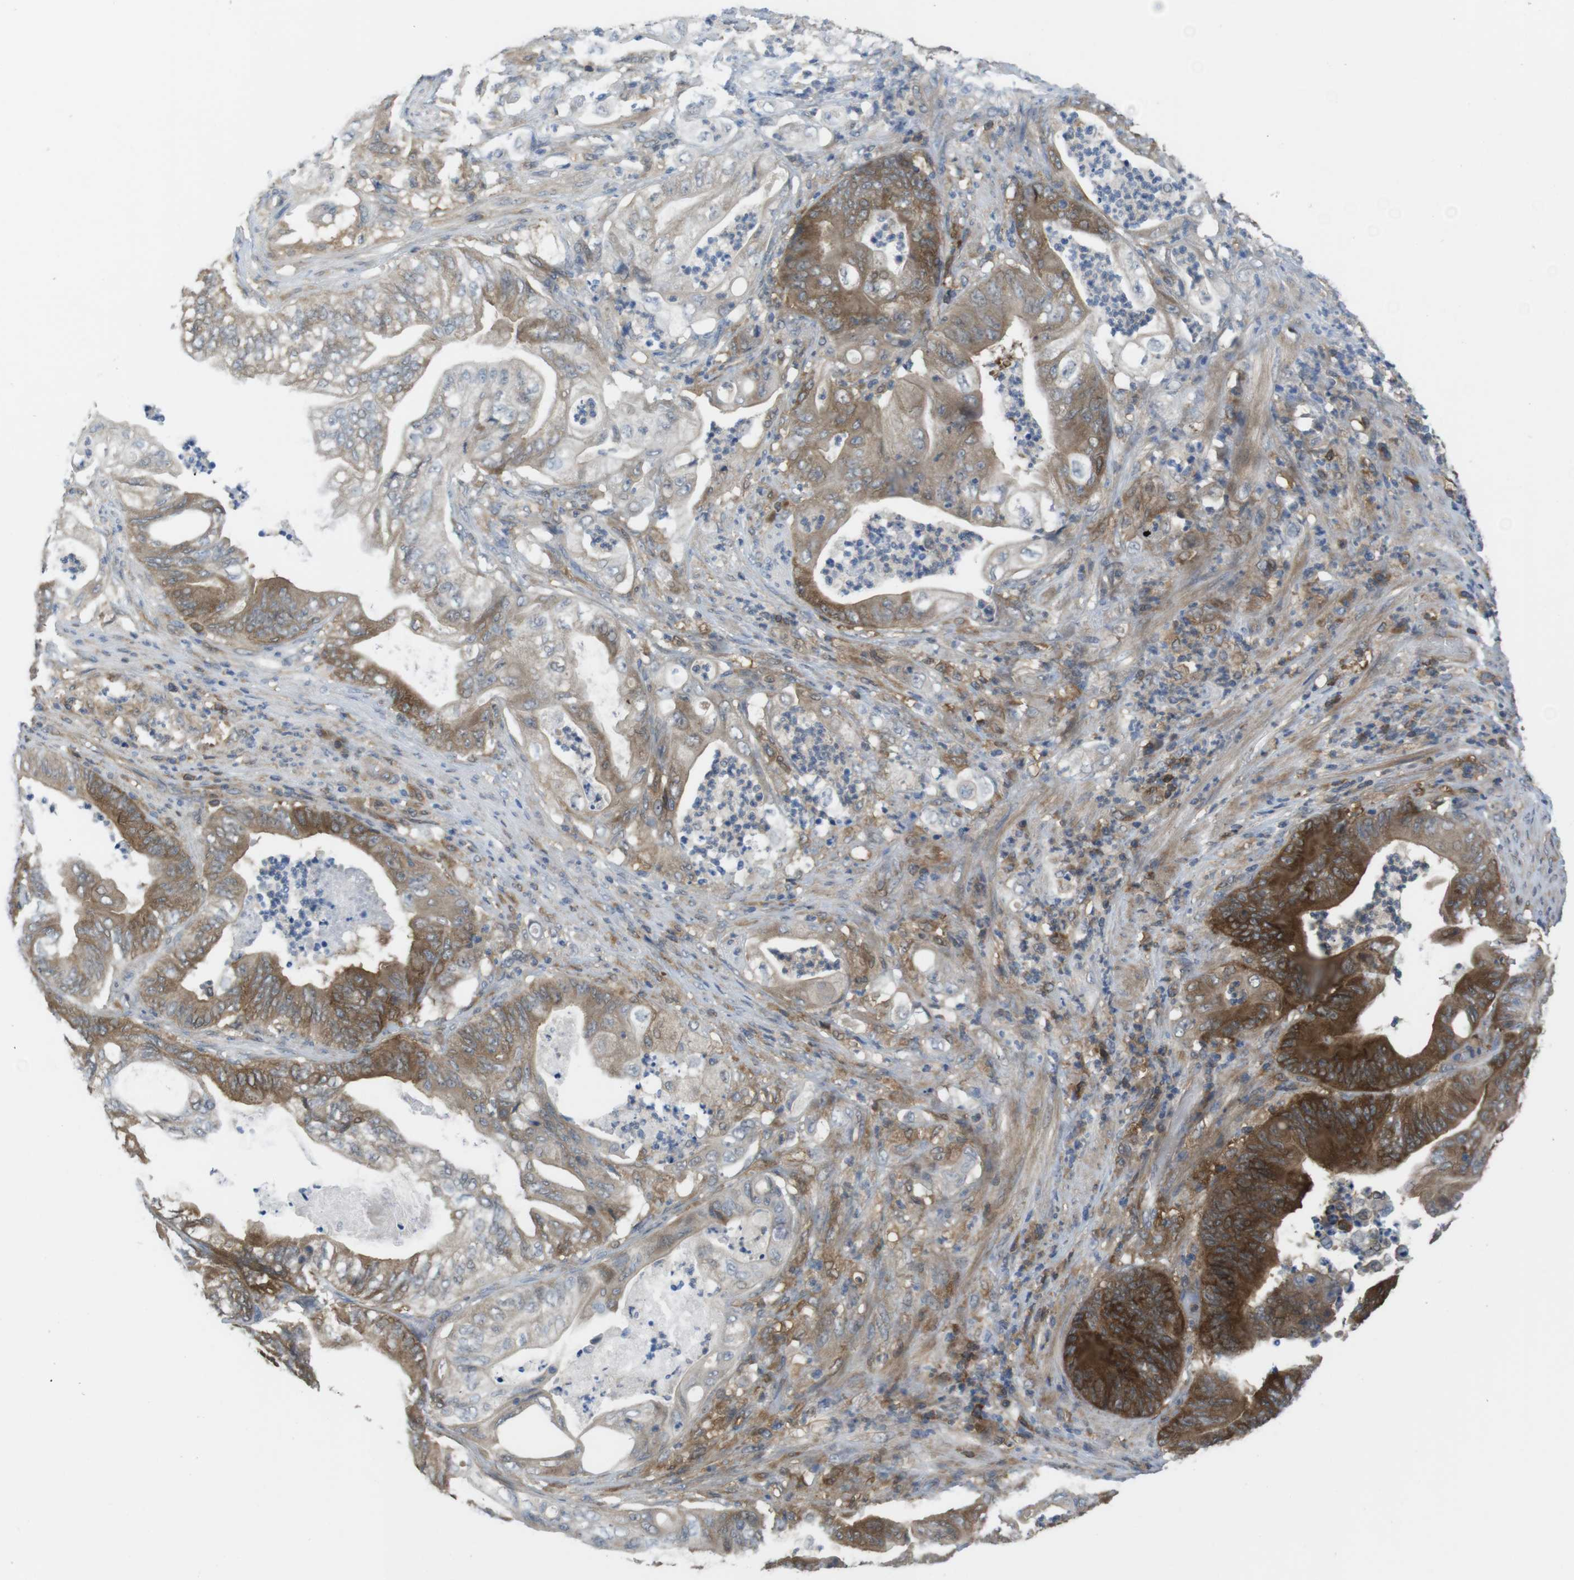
{"staining": {"intensity": "strong", "quantity": ">75%", "location": "cytoplasmic/membranous"}, "tissue": "stomach cancer", "cell_type": "Tumor cells", "image_type": "cancer", "snomed": [{"axis": "morphology", "description": "Adenocarcinoma, NOS"}, {"axis": "topography", "description": "Stomach"}], "caption": "An image showing strong cytoplasmic/membranous staining in approximately >75% of tumor cells in stomach cancer, as visualized by brown immunohistochemical staining.", "gene": "MTHFD1", "patient": {"sex": "female", "age": 73}}